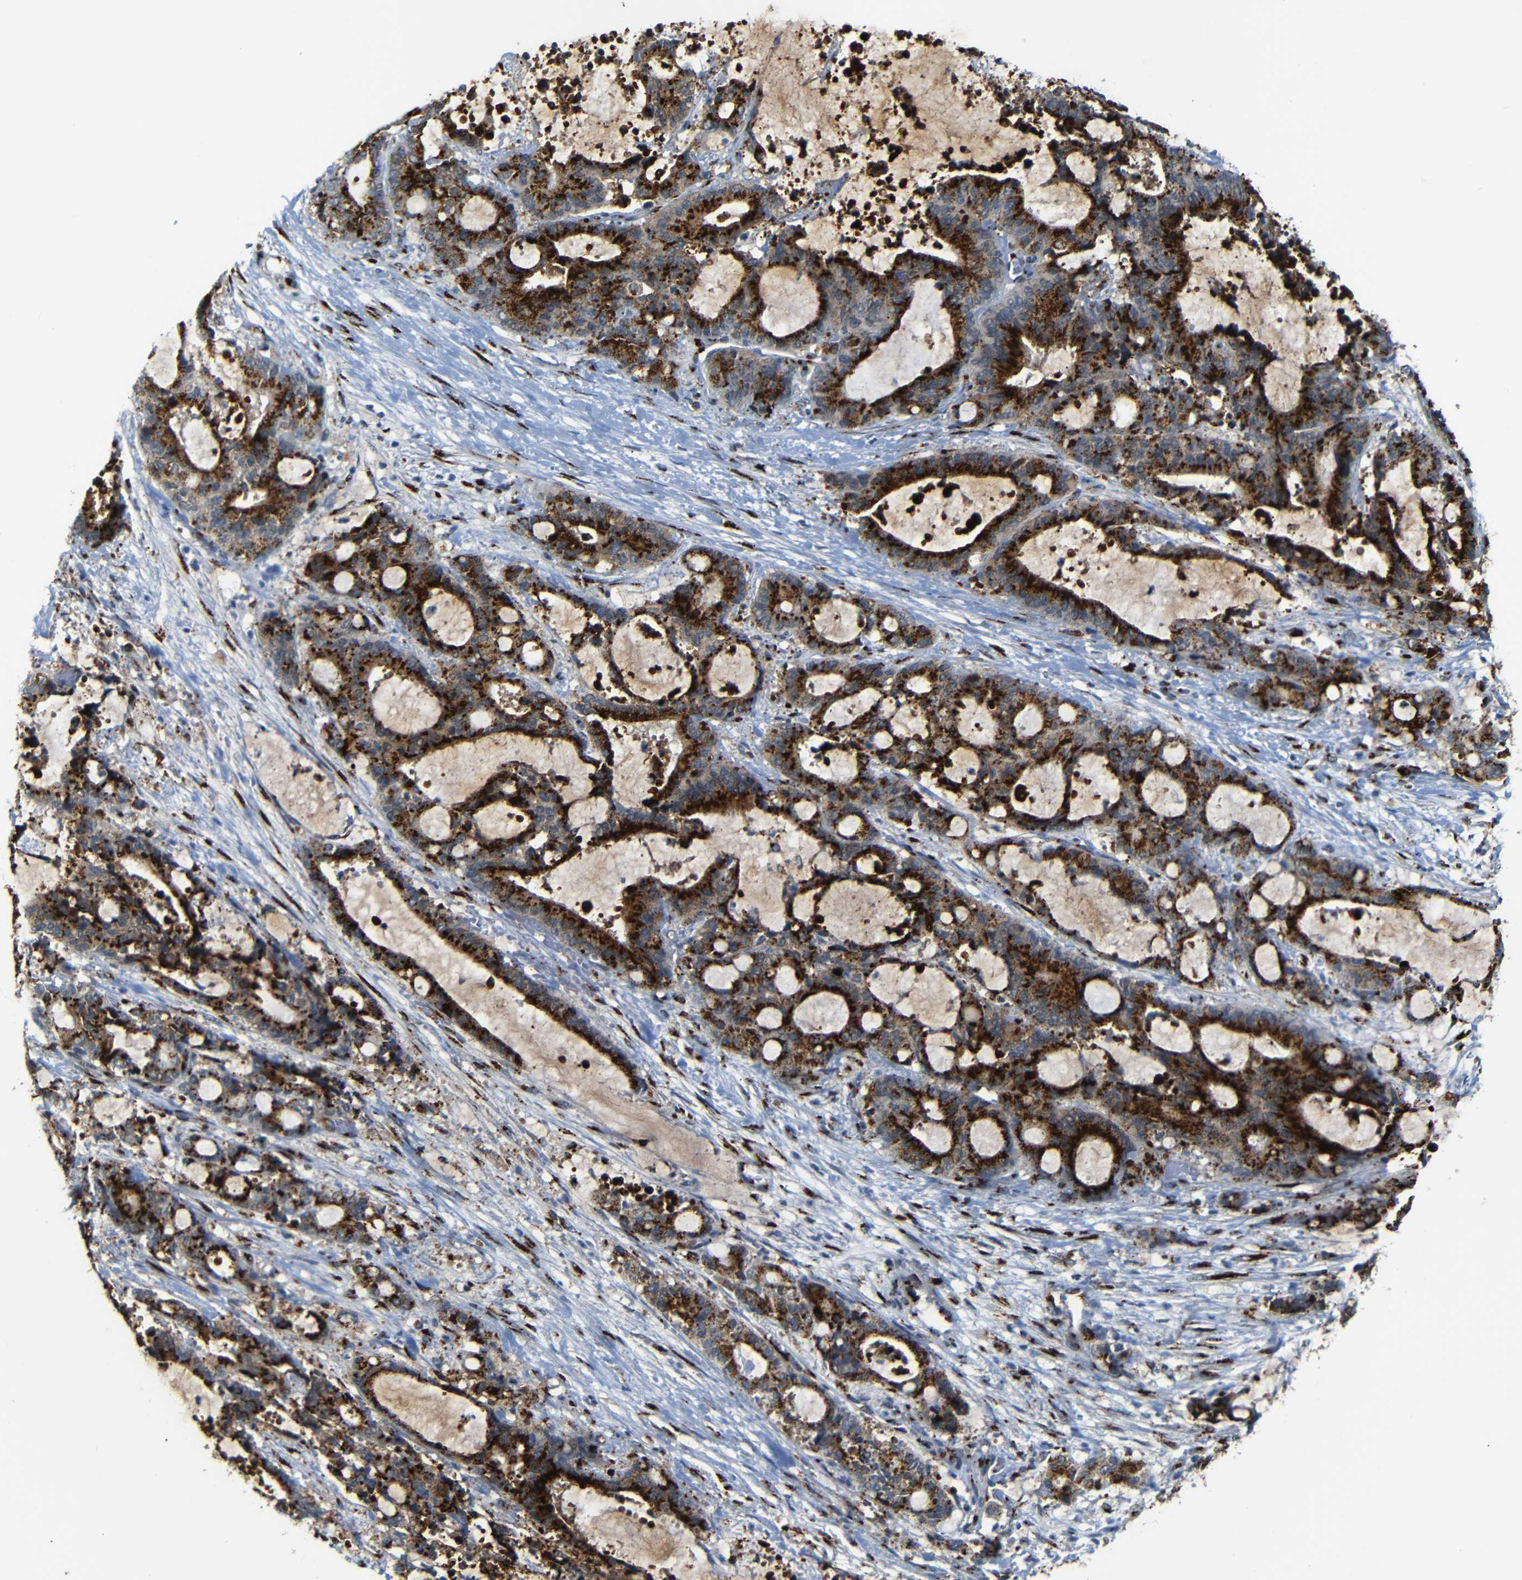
{"staining": {"intensity": "strong", "quantity": ">75%", "location": "cytoplasmic/membranous"}, "tissue": "liver cancer", "cell_type": "Tumor cells", "image_type": "cancer", "snomed": [{"axis": "morphology", "description": "Normal tissue, NOS"}, {"axis": "morphology", "description": "Cholangiocarcinoma"}, {"axis": "topography", "description": "Liver"}, {"axis": "topography", "description": "Peripheral nerve tissue"}], "caption": "Strong cytoplasmic/membranous protein staining is seen in approximately >75% of tumor cells in liver cancer.", "gene": "TGOLN2", "patient": {"sex": "female", "age": 73}}